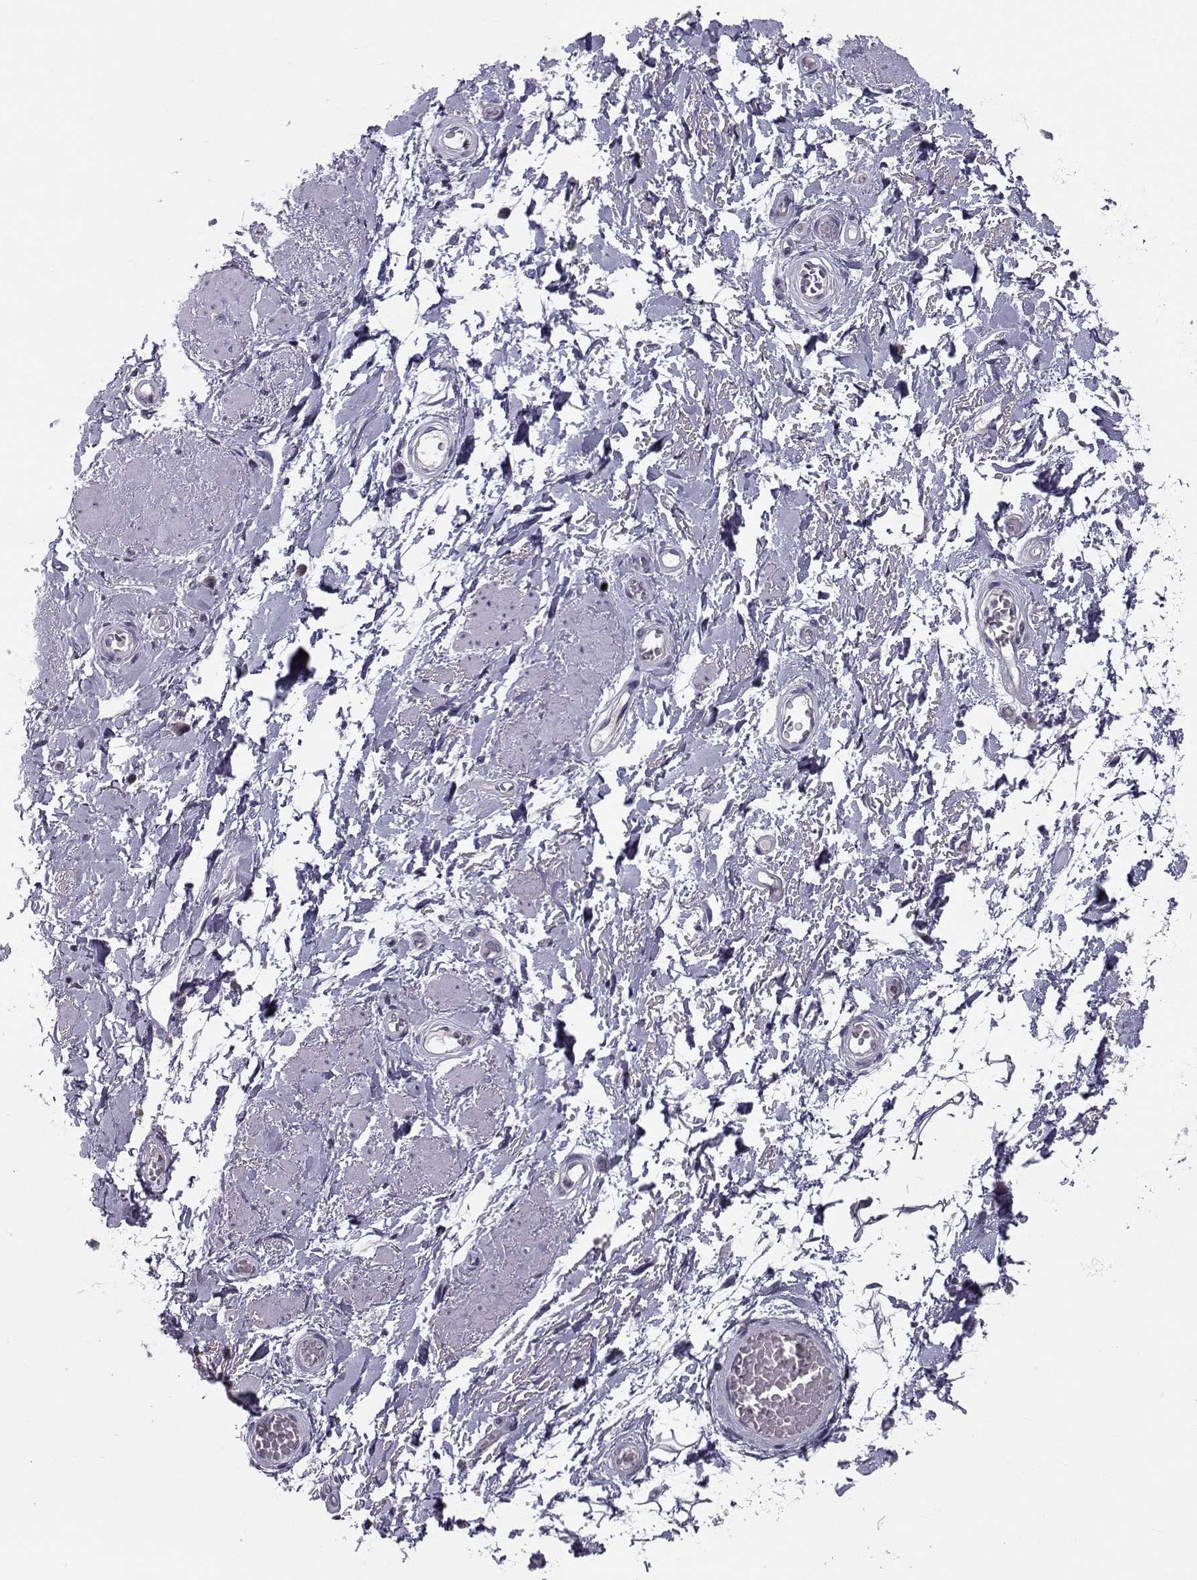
{"staining": {"intensity": "negative", "quantity": "none", "location": "none"}, "tissue": "adipose tissue", "cell_type": "Adipocytes", "image_type": "normal", "snomed": [{"axis": "morphology", "description": "Normal tissue, NOS"}, {"axis": "topography", "description": "Anal"}, {"axis": "topography", "description": "Peripheral nerve tissue"}], "caption": "The image exhibits no staining of adipocytes in benign adipose tissue.", "gene": "ANGPT1", "patient": {"sex": "male", "age": 53}}